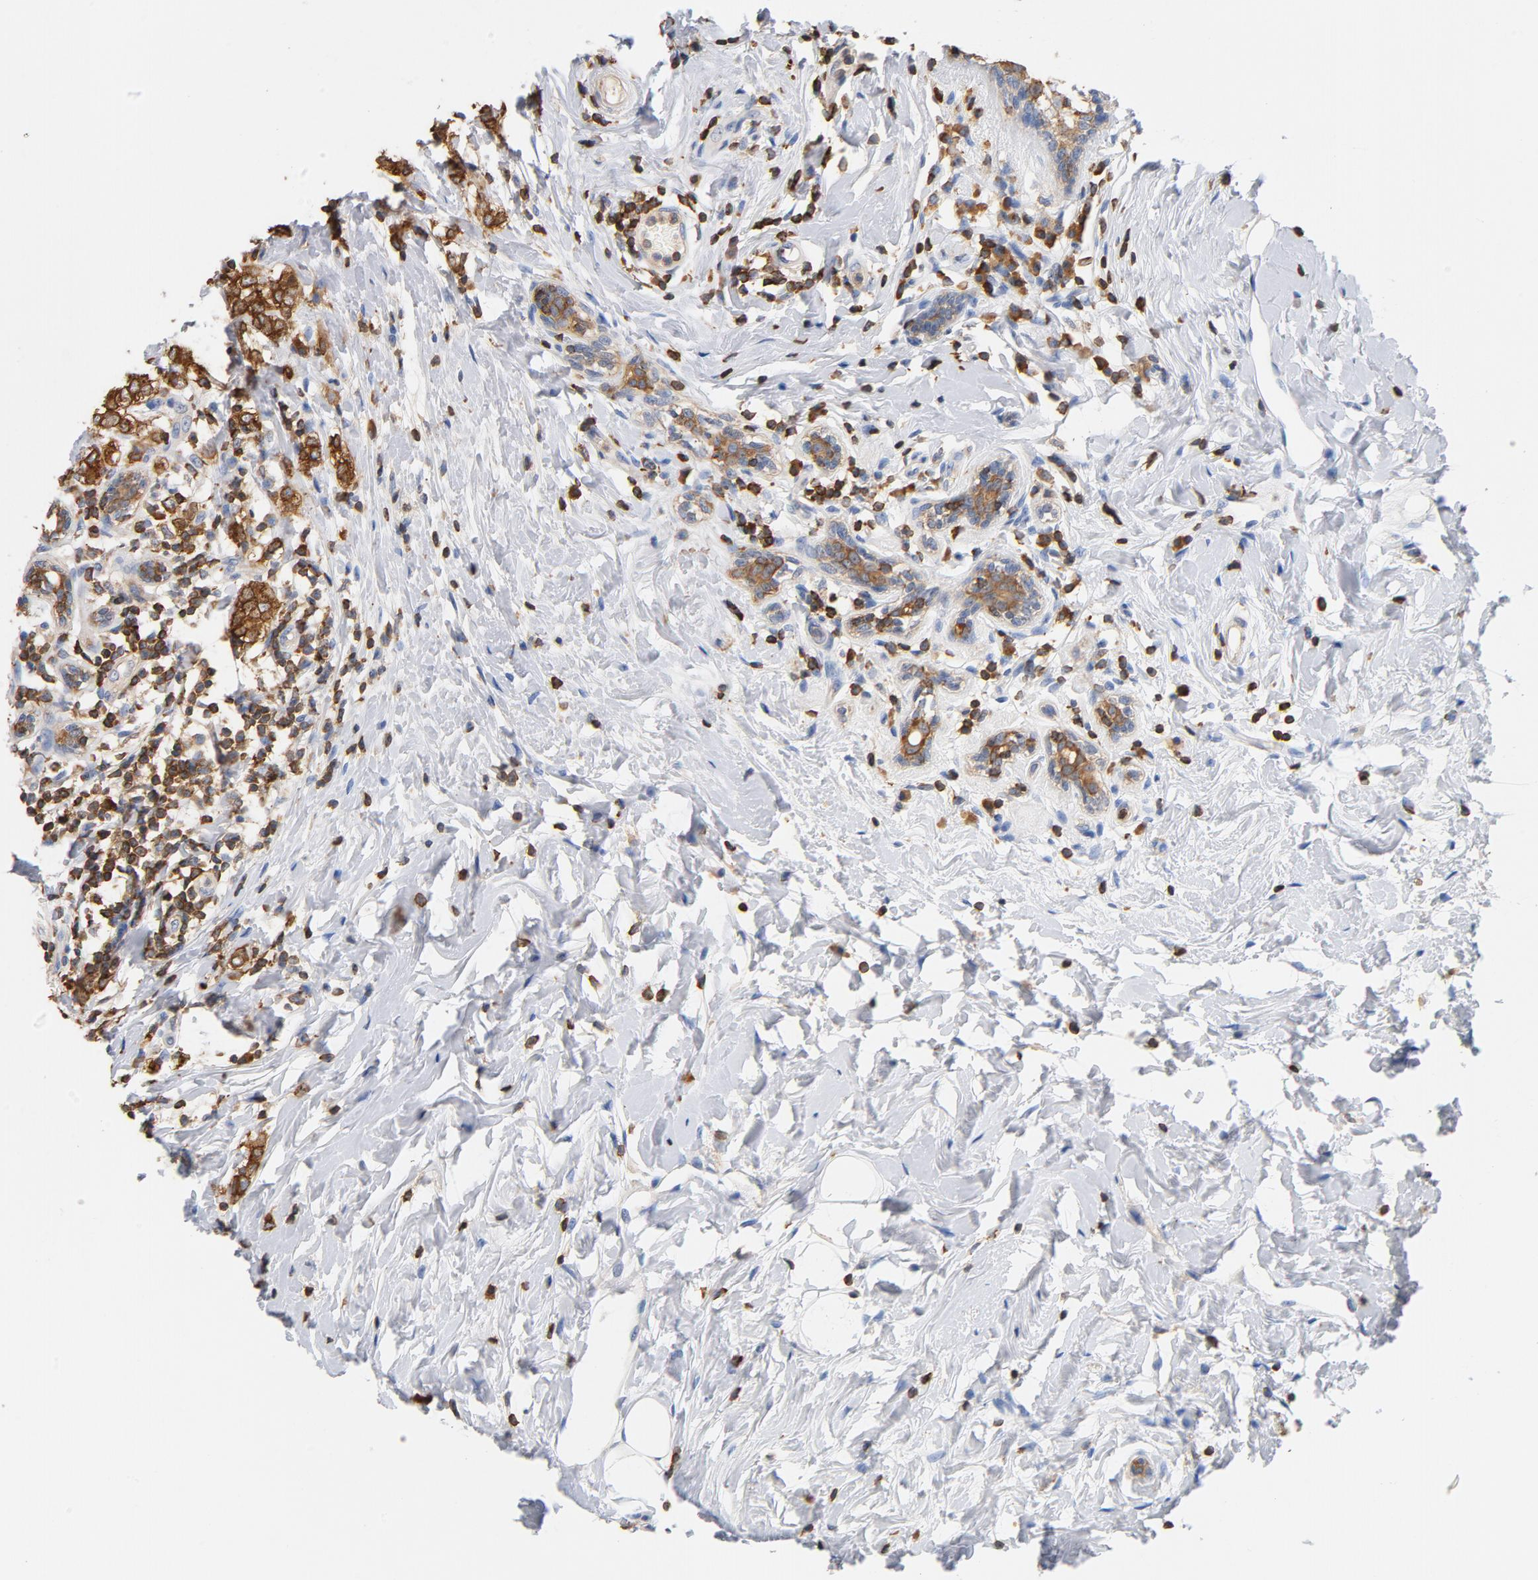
{"staining": {"intensity": "strong", "quantity": ">75%", "location": "cytoplasmic/membranous"}, "tissue": "breast cancer", "cell_type": "Tumor cells", "image_type": "cancer", "snomed": [{"axis": "morphology", "description": "Normal tissue, NOS"}, {"axis": "morphology", "description": "Lobular carcinoma"}, {"axis": "topography", "description": "Breast"}], "caption": "This micrograph demonstrates breast cancer stained with IHC to label a protein in brown. The cytoplasmic/membranous of tumor cells show strong positivity for the protein. Nuclei are counter-stained blue.", "gene": "EZR", "patient": {"sex": "female", "age": 47}}